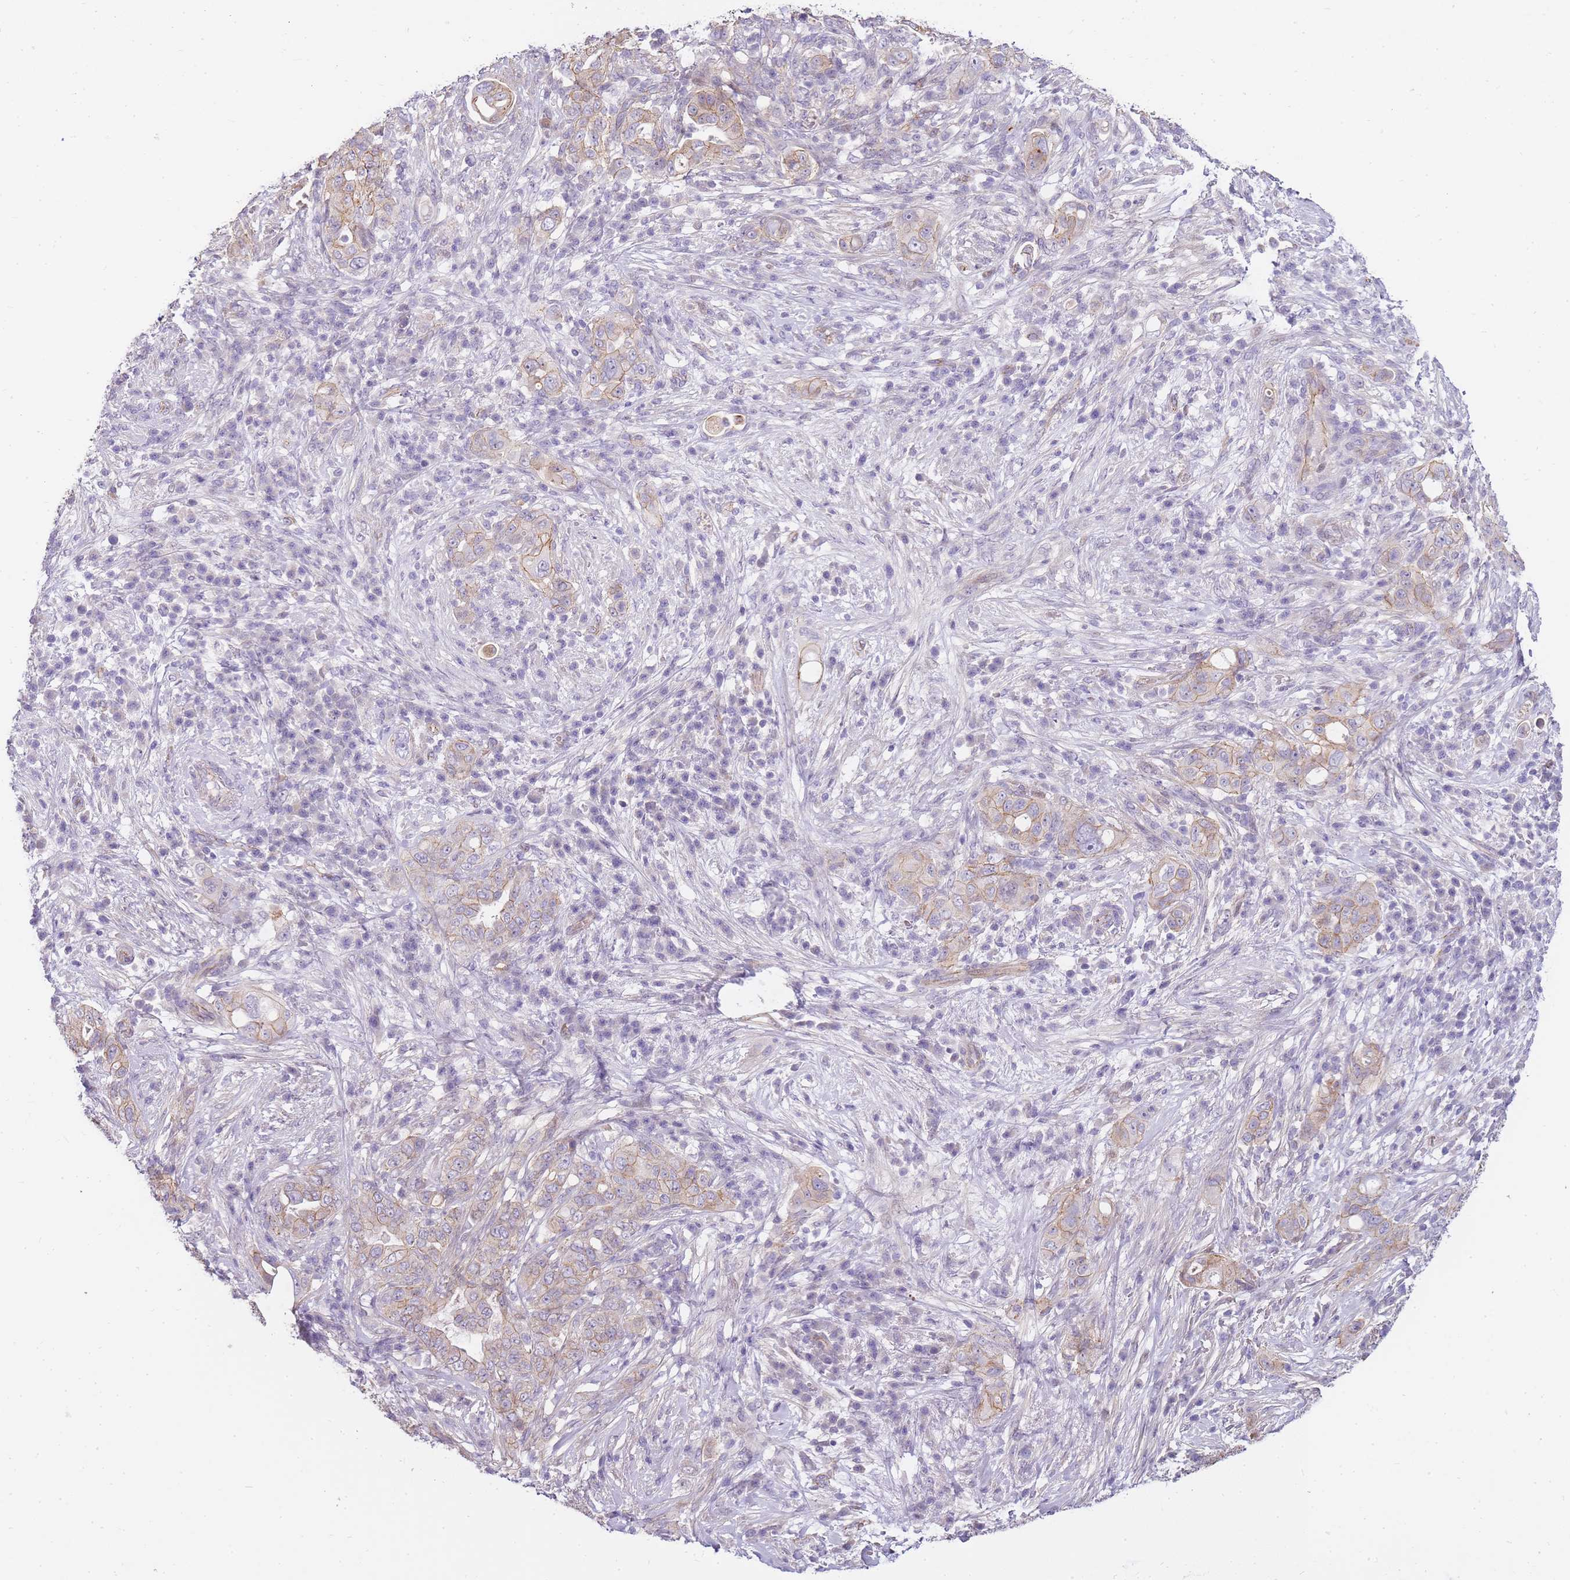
{"staining": {"intensity": "moderate", "quantity": "25%-75%", "location": "cytoplasmic/membranous"}, "tissue": "pancreatic cancer", "cell_type": "Tumor cells", "image_type": "cancer", "snomed": [{"axis": "morphology", "description": "Normal tissue, NOS"}, {"axis": "morphology", "description": "Adenocarcinoma, NOS"}, {"axis": "topography", "description": "Lymph node"}, {"axis": "topography", "description": "Pancreas"}], "caption": "Adenocarcinoma (pancreatic) was stained to show a protein in brown. There is medium levels of moderate cytoplasmic/membranous expression in about 25%-75% of tumor cells.", "gene": "CLBA1", "patient": {"sex": "female", "age": 67}}